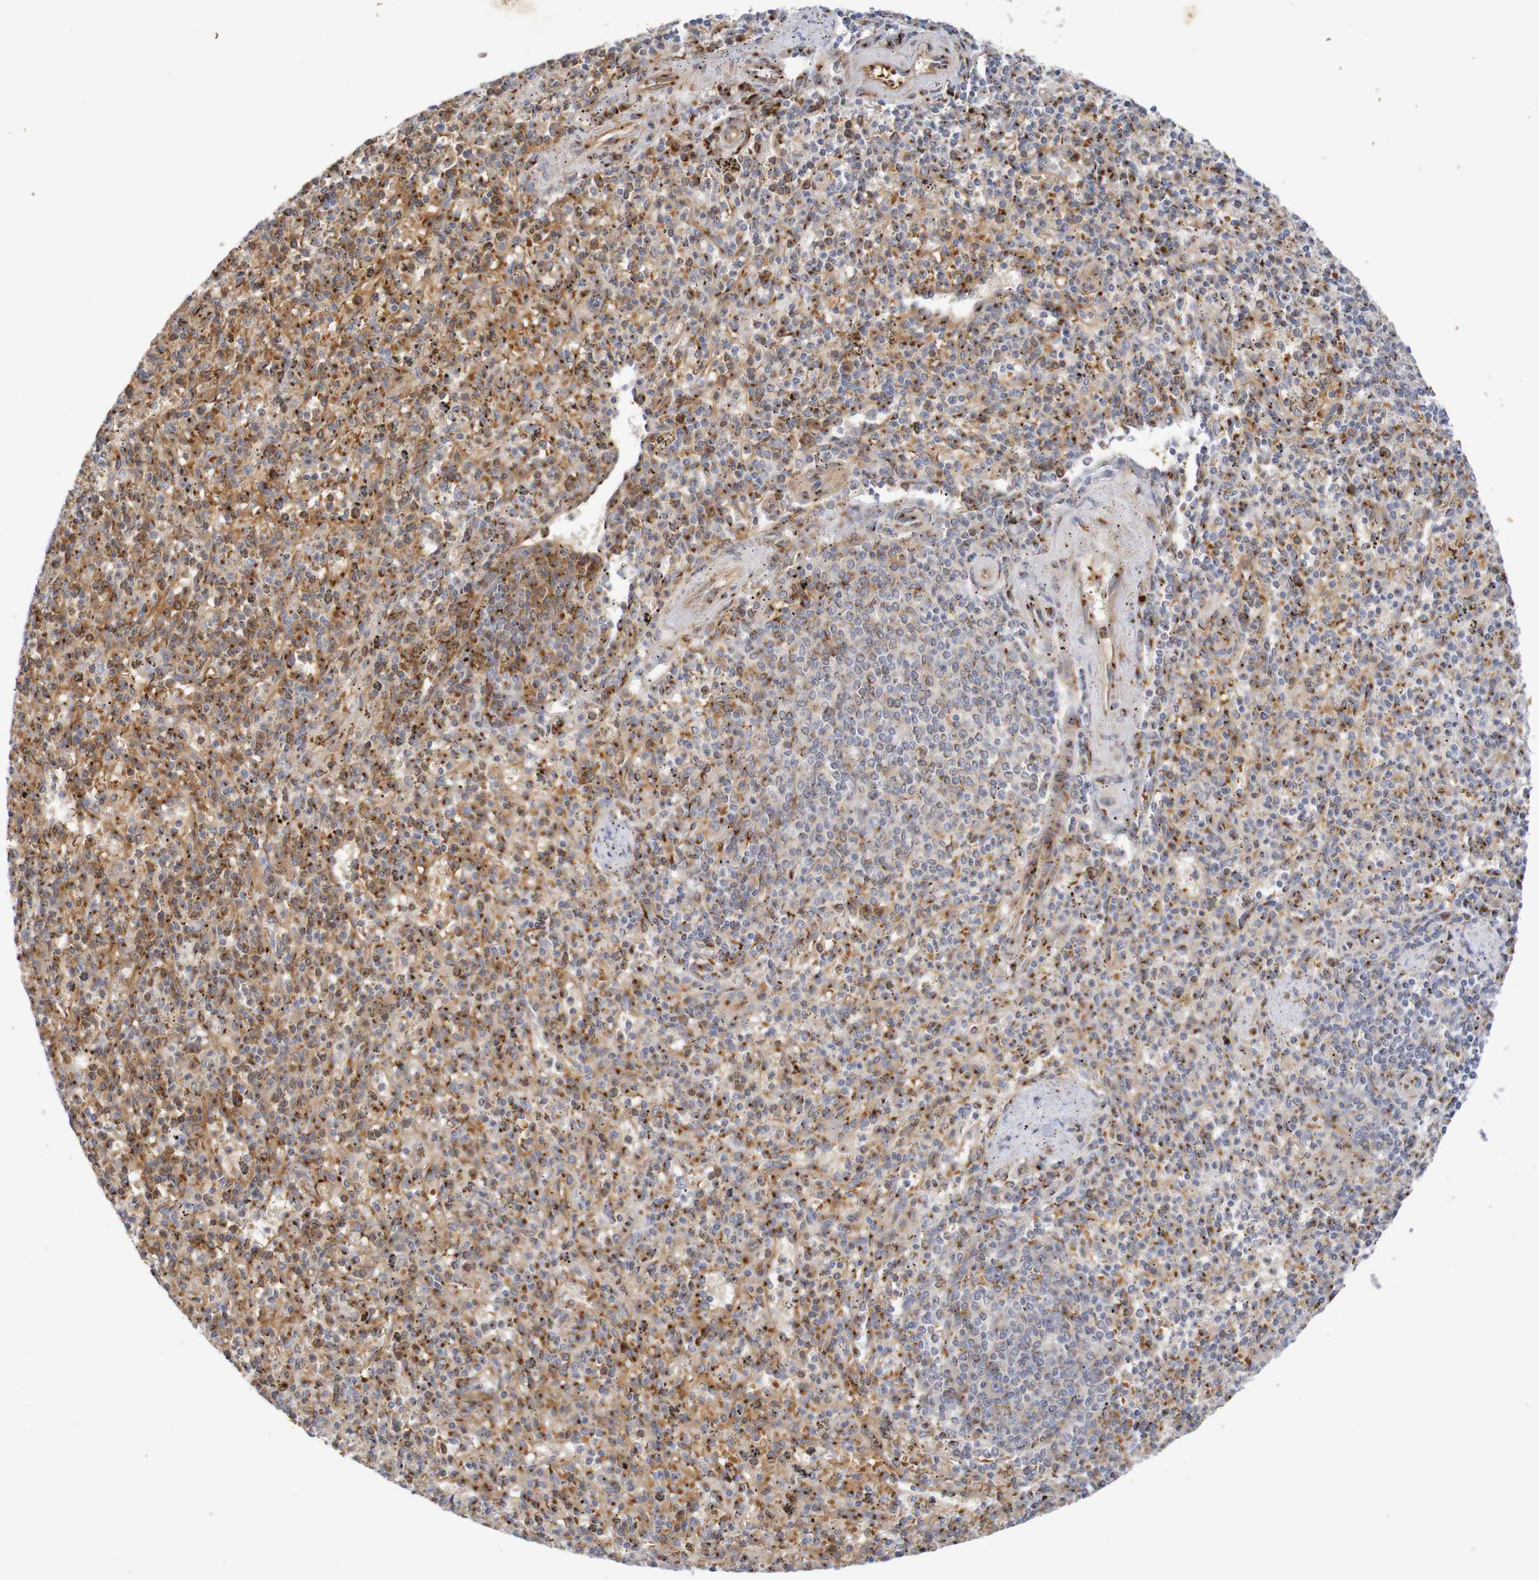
{"staining": {"intensity": "moderate", "quantity": "25%-75%", "location": "cytoplasmic/membranous"}, "tissue": "spleen", "cell_type": "Cells in red pulp", "image_type": "normal", "snomed": [{"axis": "morphology", "description": "Normal tissue, NOS"}, {"axis": "topography", "description": "Spleen"}], "caption": "Immunohistochemical staining of benign spleen displays medium levels of moderate cytoplasmic/membranous staining in about 25%-75% of cells in red pulp.", "gene": "DCP2", "patient": {"sex": "male", "age": 72}}